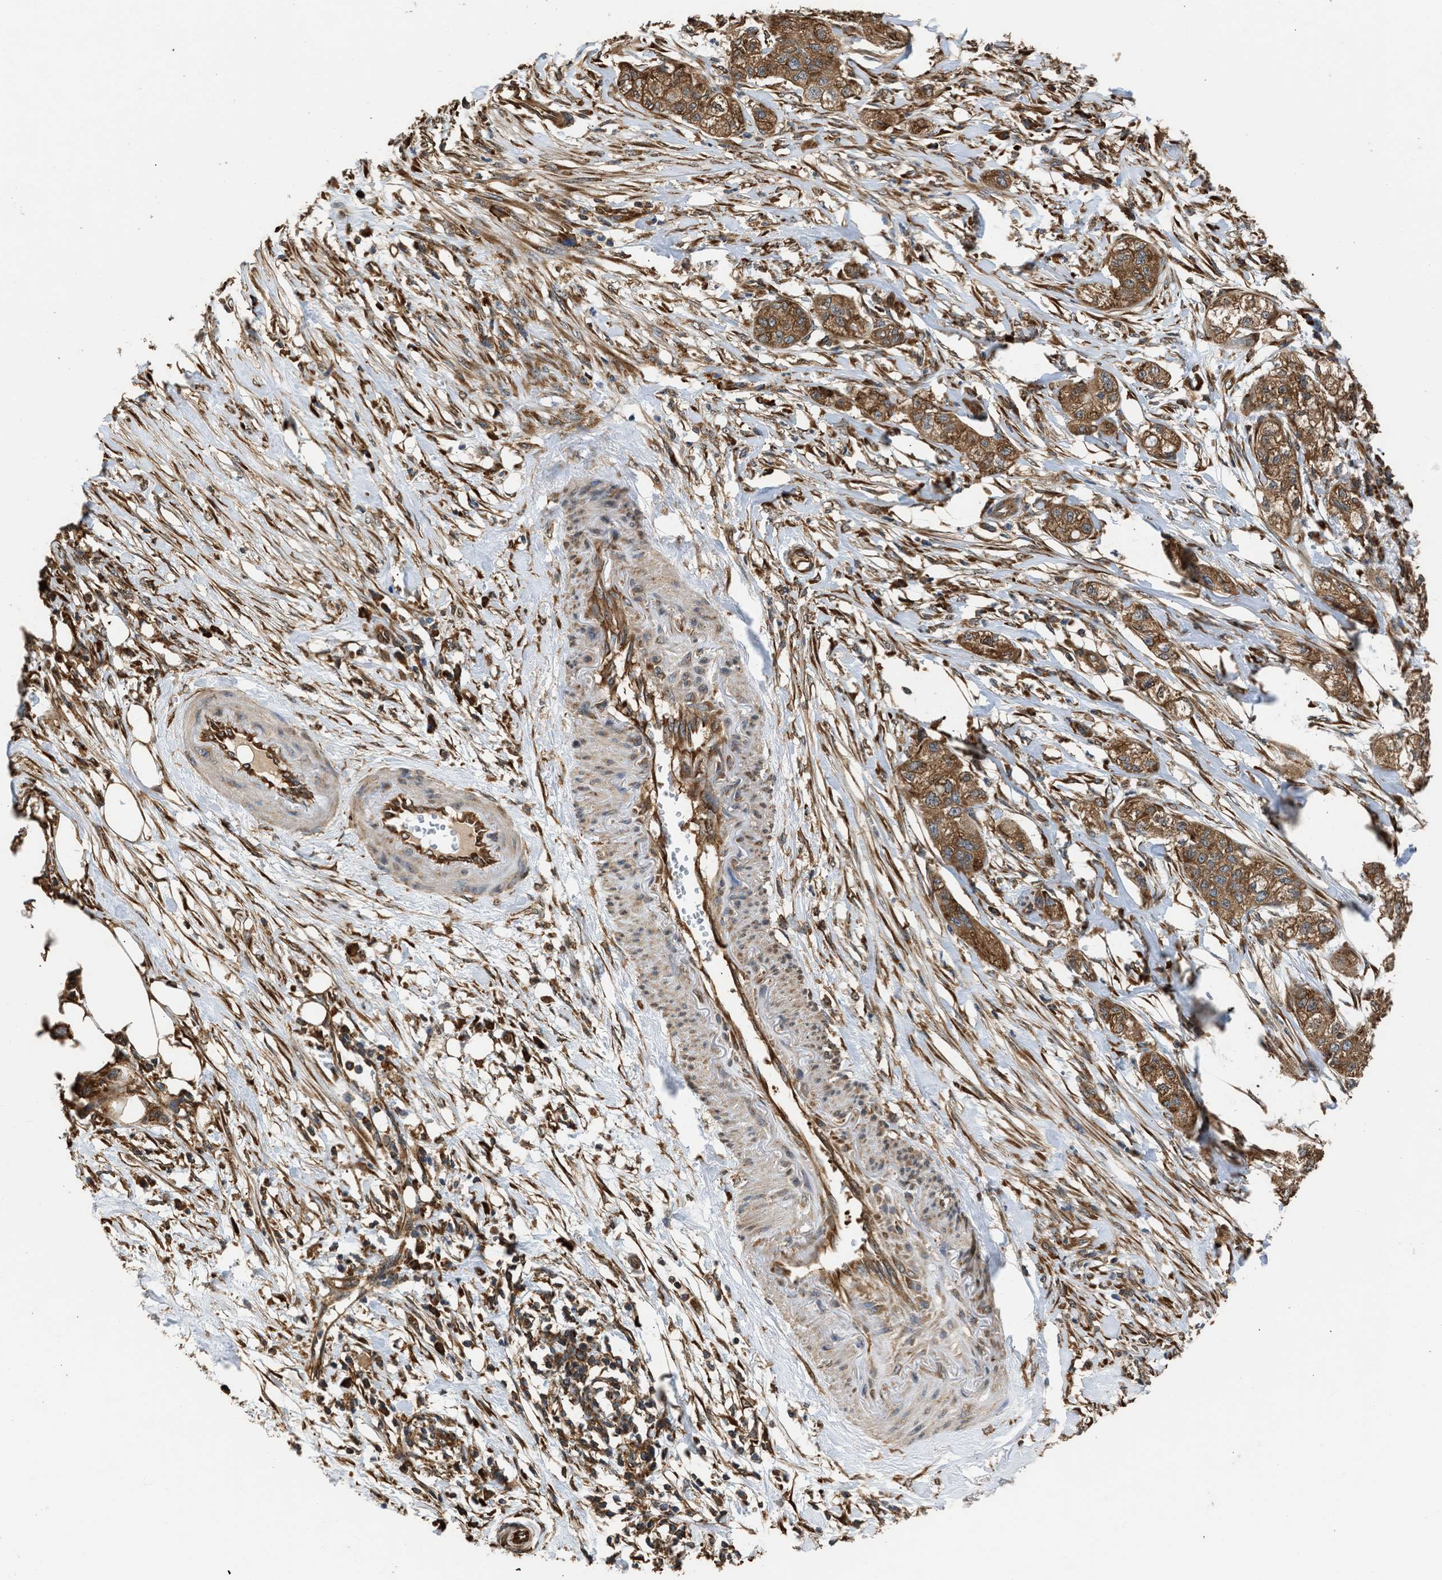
{"staining": {"intensity": "moderate", "quantity": ">75%", "location": "cytoplasmic/membranous"}, "tissue": "pancreatic cancer", "cell_type": "Tumor cells", "image_type": "cancer", "snomed": [{"axis": "morphology", "description": "Adenocarcinoma, NOS"}, {"axis": "topography", "description": "Pancreas"}], "caption": "Pancreatic adenocarcinoma stained for a protein (brown) shows moderate cytoplasmic/membranous positive expression in about >75% of tumor cells.", "gene": "SLC36A4", "patient": {"sex": "female", "age": 78}}